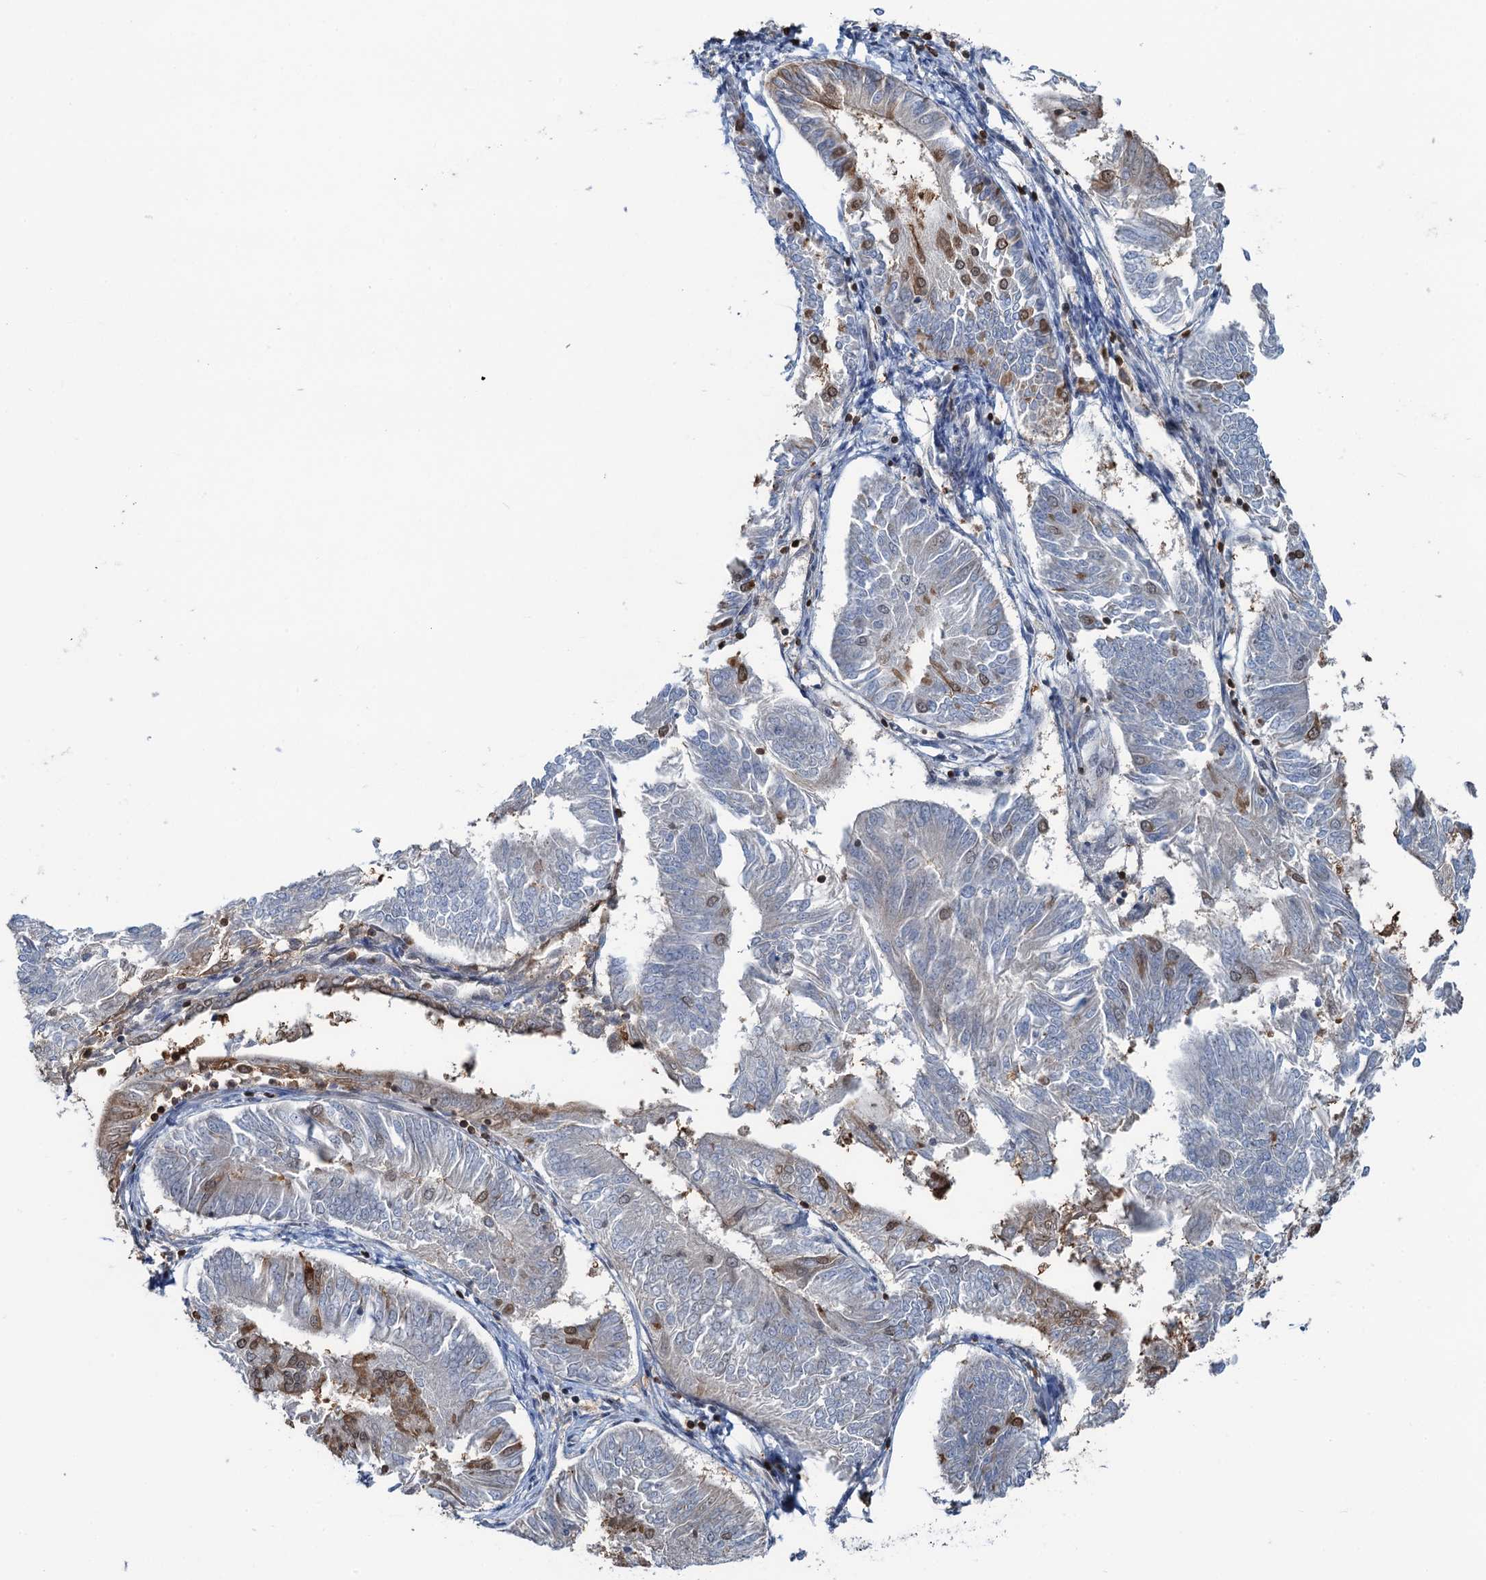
{"staining": {"intensity": "negative", "quantity": "none", "location": "none"}, "tissue": "endometrial cancer", "cell_type": "Tumor cells", "image_type": "cancer", "snomed": [{"axis": "morphology", "description": "Adenocarcinoma, NOS"}, {"axis": "topography", "description": "Endometrium"}], "caption": "Endometrial adenocarcinoma was stained to show a protein in brown. There is no significant staining in tumor cells.", "gene": "ZNF609", "patient": {"sex": "female", "age": 58}}